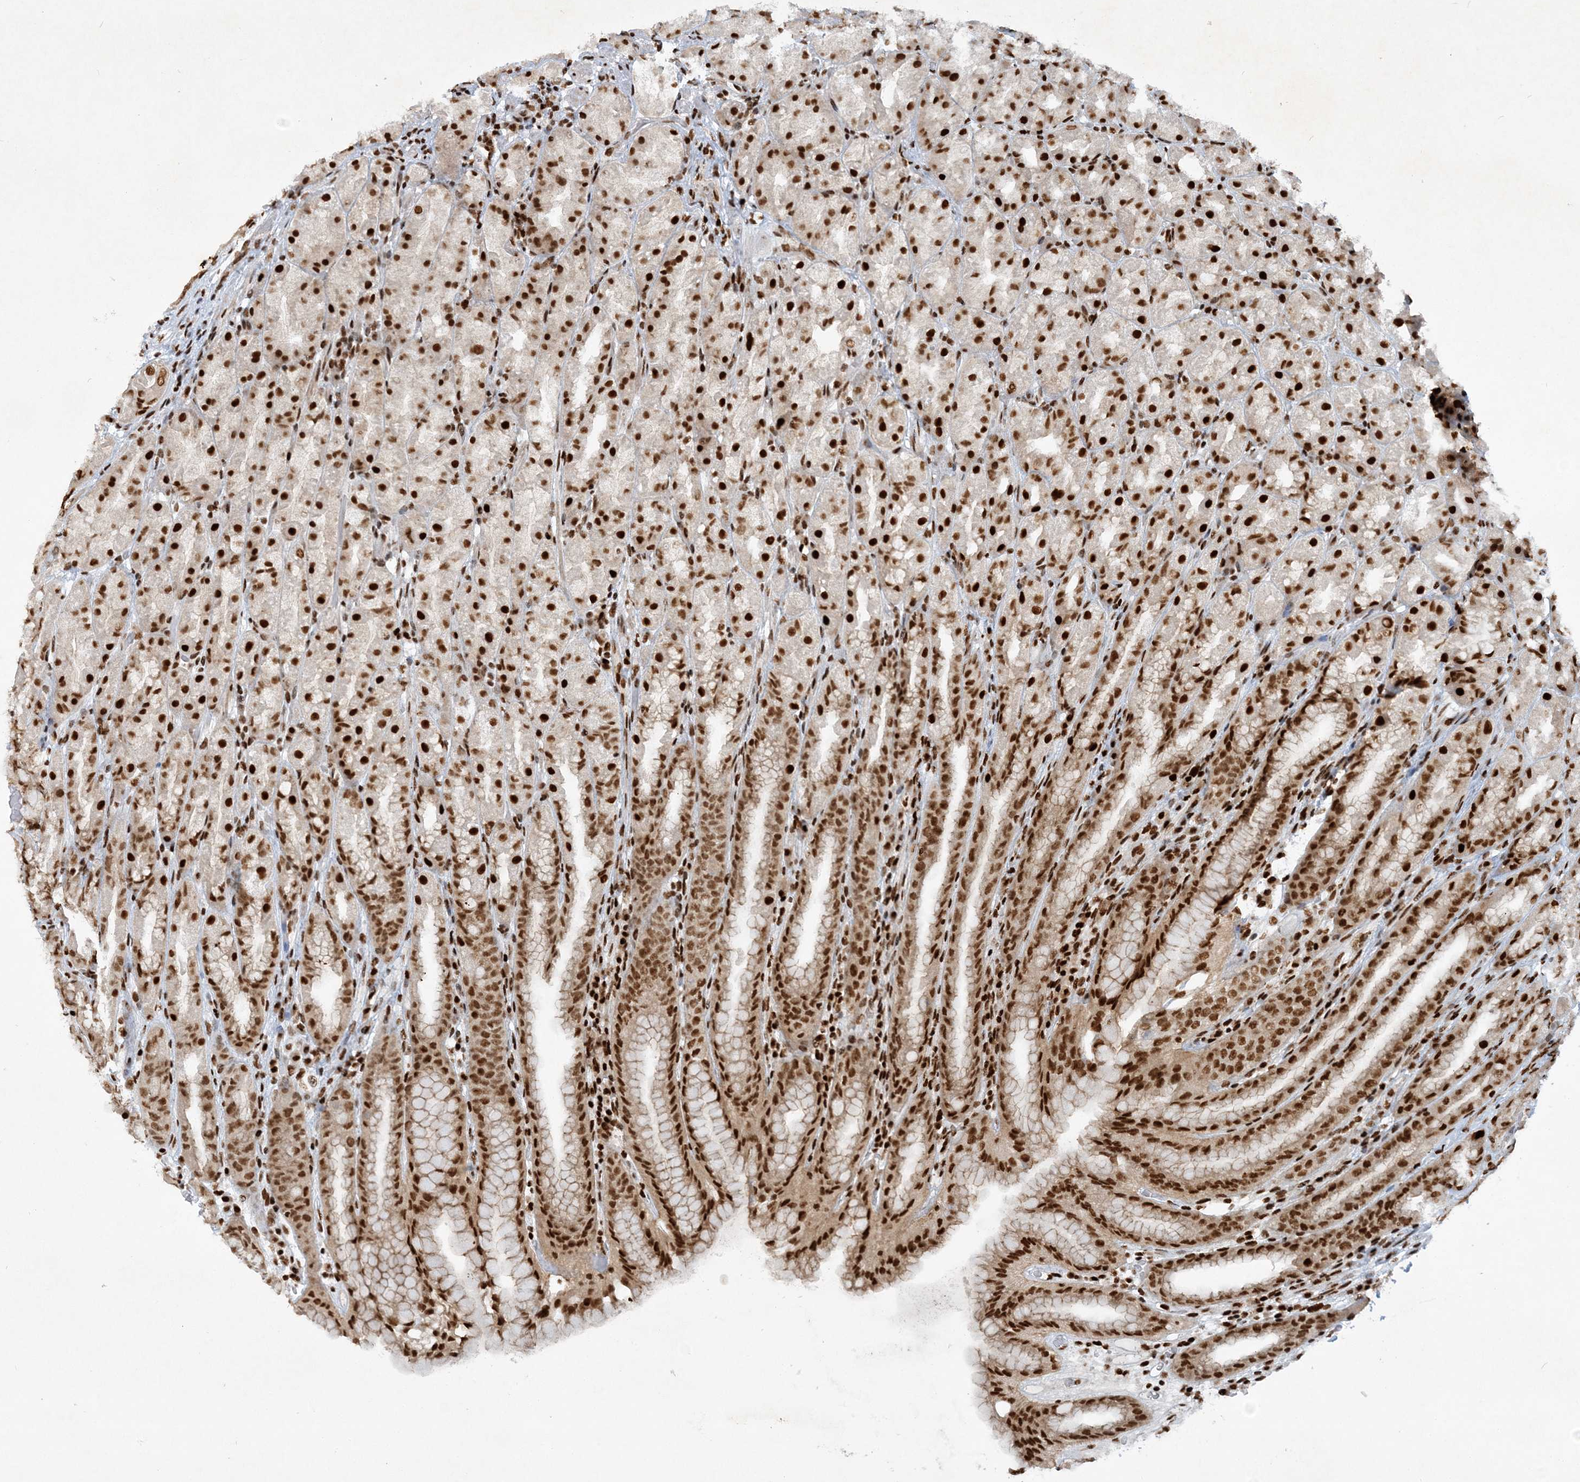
{"staining": {"intensity": "strong", "quantity": ">75%", "location": "nuclear"}, "tissue": "stomach", "cell_type": "Glandular cells", "image_type": "normal", "snomed": [{"axis": "morphology", "description": "Normal tissue, NOS"}, {"axis": "topography", "description": "Stomach, upper"}], "caption": "High-magnification brightfield microscopy of normal stomach stained with DAB (3,3'-diaminobenzidine) (brown) and counterstained with hematoxylin (blue). glandular cells exhibit strong nuclear expression is identified in about>75% of cells. The staining was performed using DAB (3,3'-diaminobenzidine), with brown indicating positive protein expression. Nuclei are stained blue with hematoxylin.", "gene": "DELE1", "patient": {"sex": "male", "age": 68}}